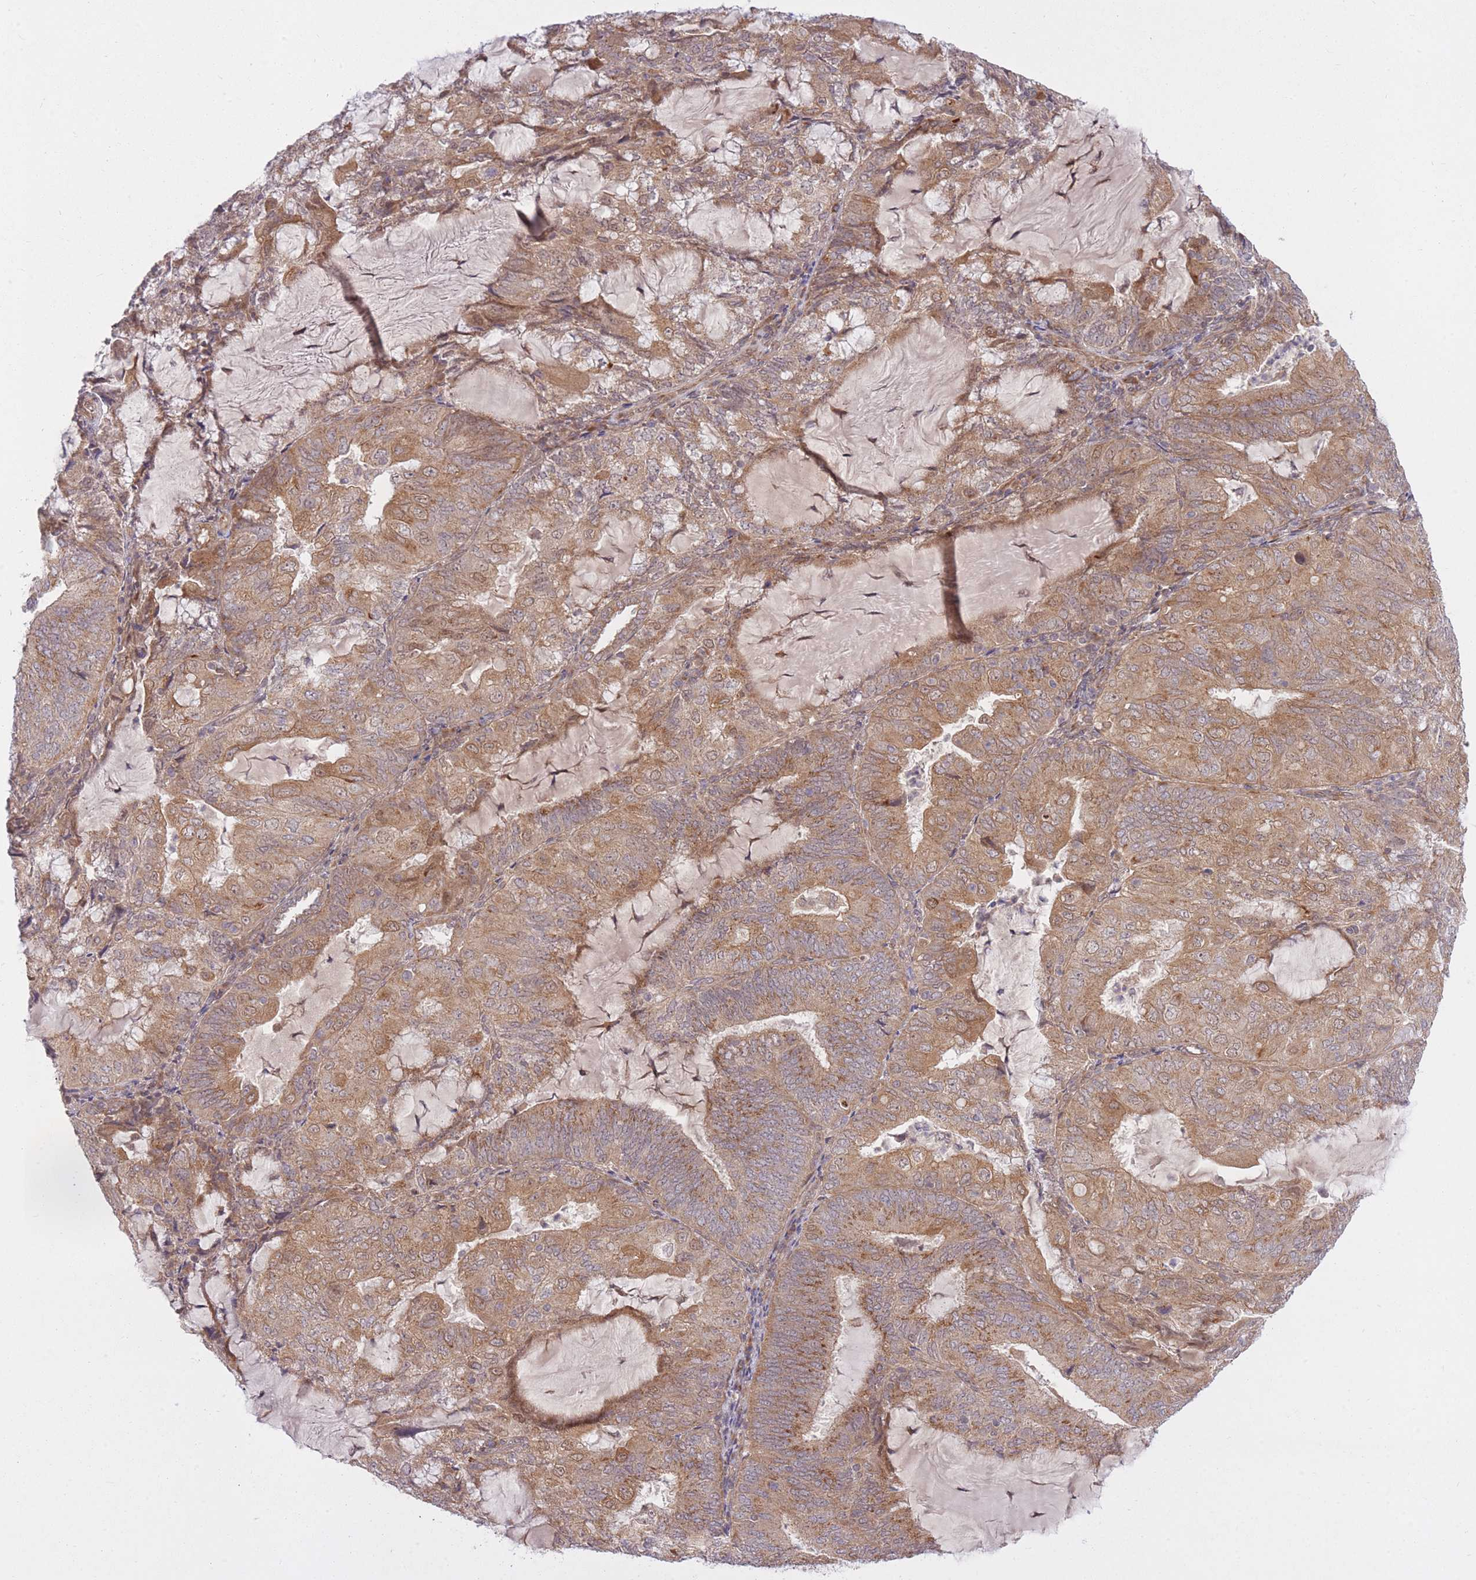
{"staining": {"intensity": "moderate", "quantity": ">75%", "location": "cytoplasmic/membranous"}, "tissue": "endometrial cancer", "cell_type": "Tumor cells", "image_type": "cancer", "snomed": [{"axis": "morphology", "description": "Adenocarcinoma, NOS"}, {"axis": "topography", "description": "Endometrium"}], "caption": "Endometrial cancer (adenocarcinoma) stained with a brown dye demonstrates moderate cytoplasmic/membranous positive expression in about >75% of tumor cells.", "gene": "ZNF391", "patient": {"sex": "female", "age": 81}}